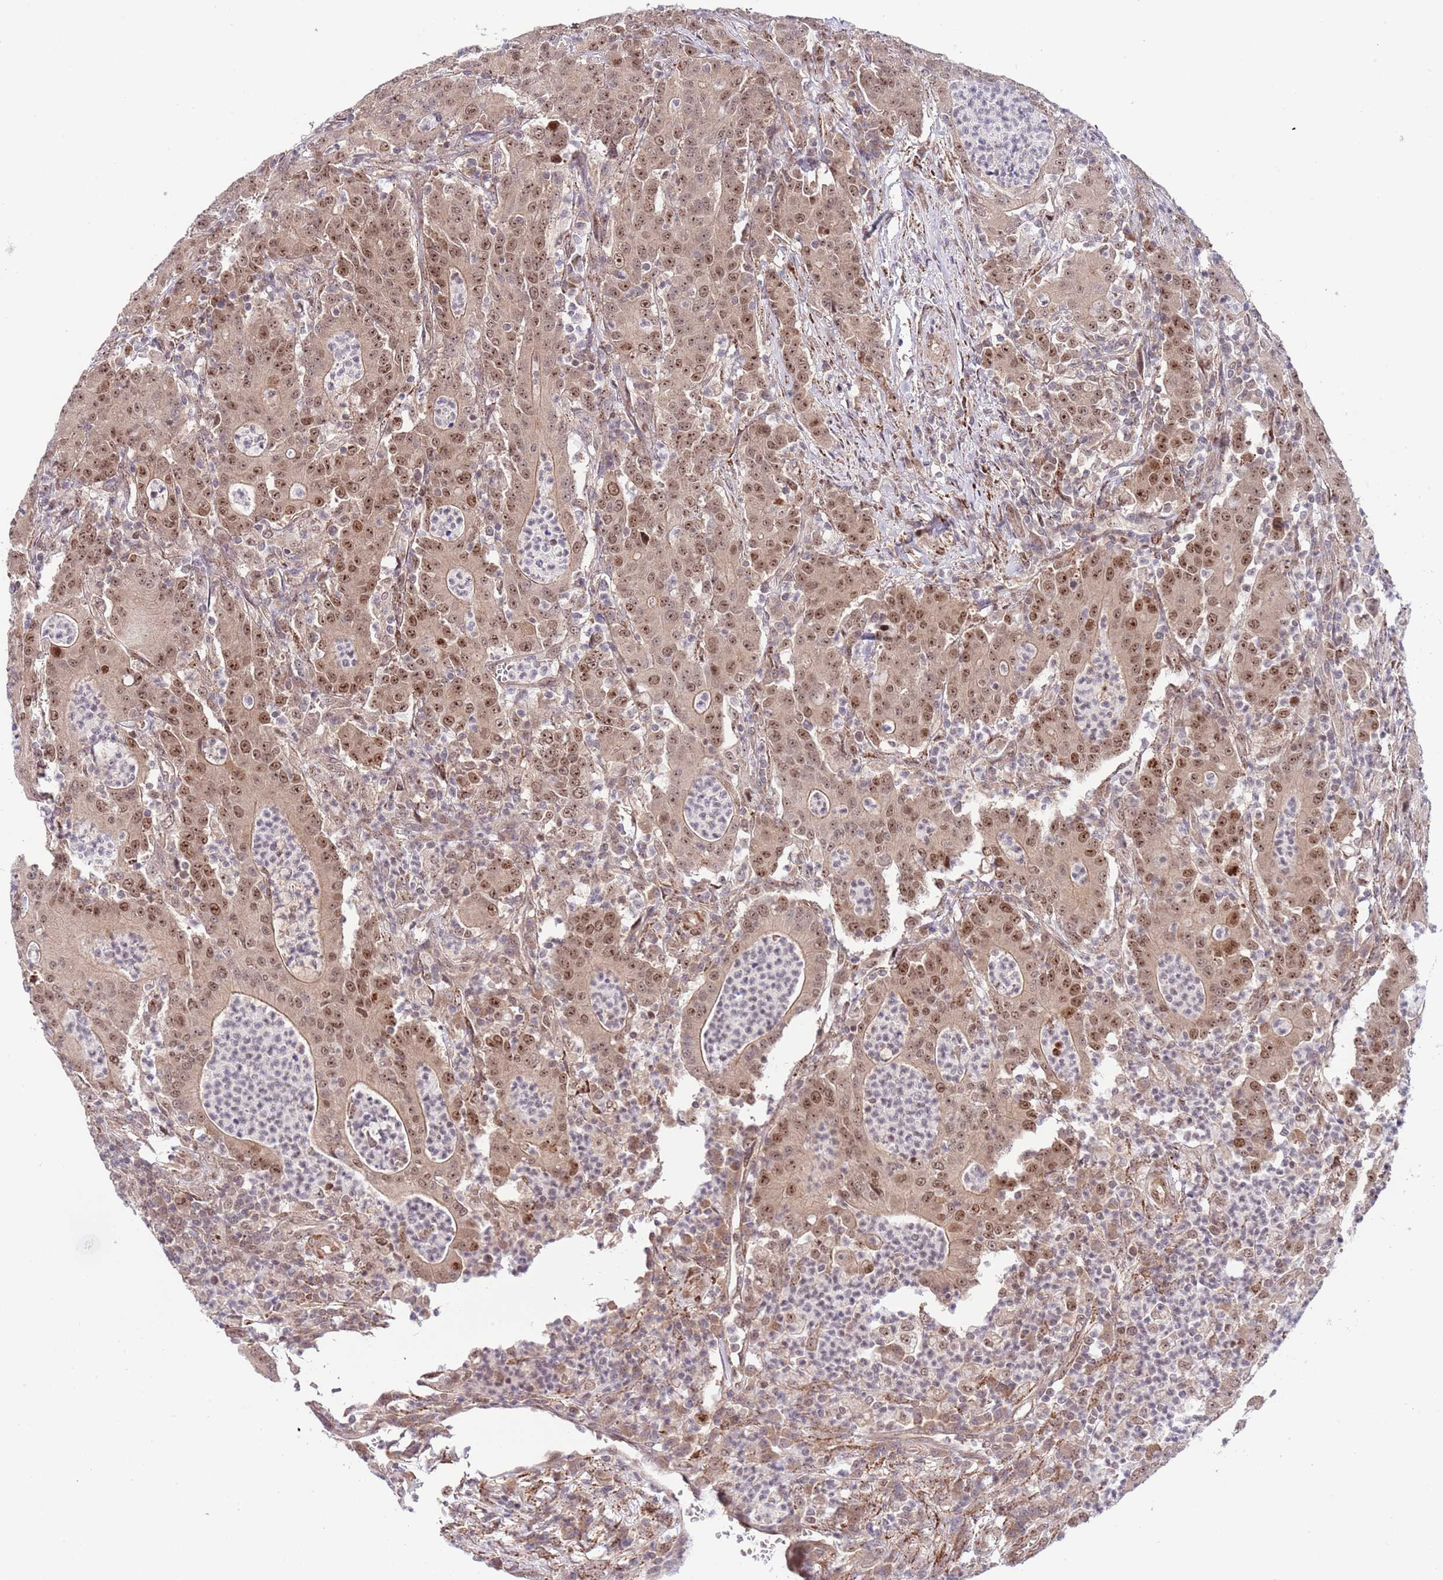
{"staining": {"intensity": "moderate", "quantity": ">75%", "location": "nuclear"}, "tissue": "colorectal cancer", "cell_type": "Tumor cells", "image_type": "cancer", "snomed": [{"axis": "morphology", "description": "Adenocarcinoma, NOS"}, {"axis": "topography", "description": "Colon"}], "caption": "Moderate nuclear staining is appreciated in approximately >75% of tumor cells in adenocarcinoma (colorectal).", "gene": "CHD1", "patient": {"sex": "male", "age": 83}}